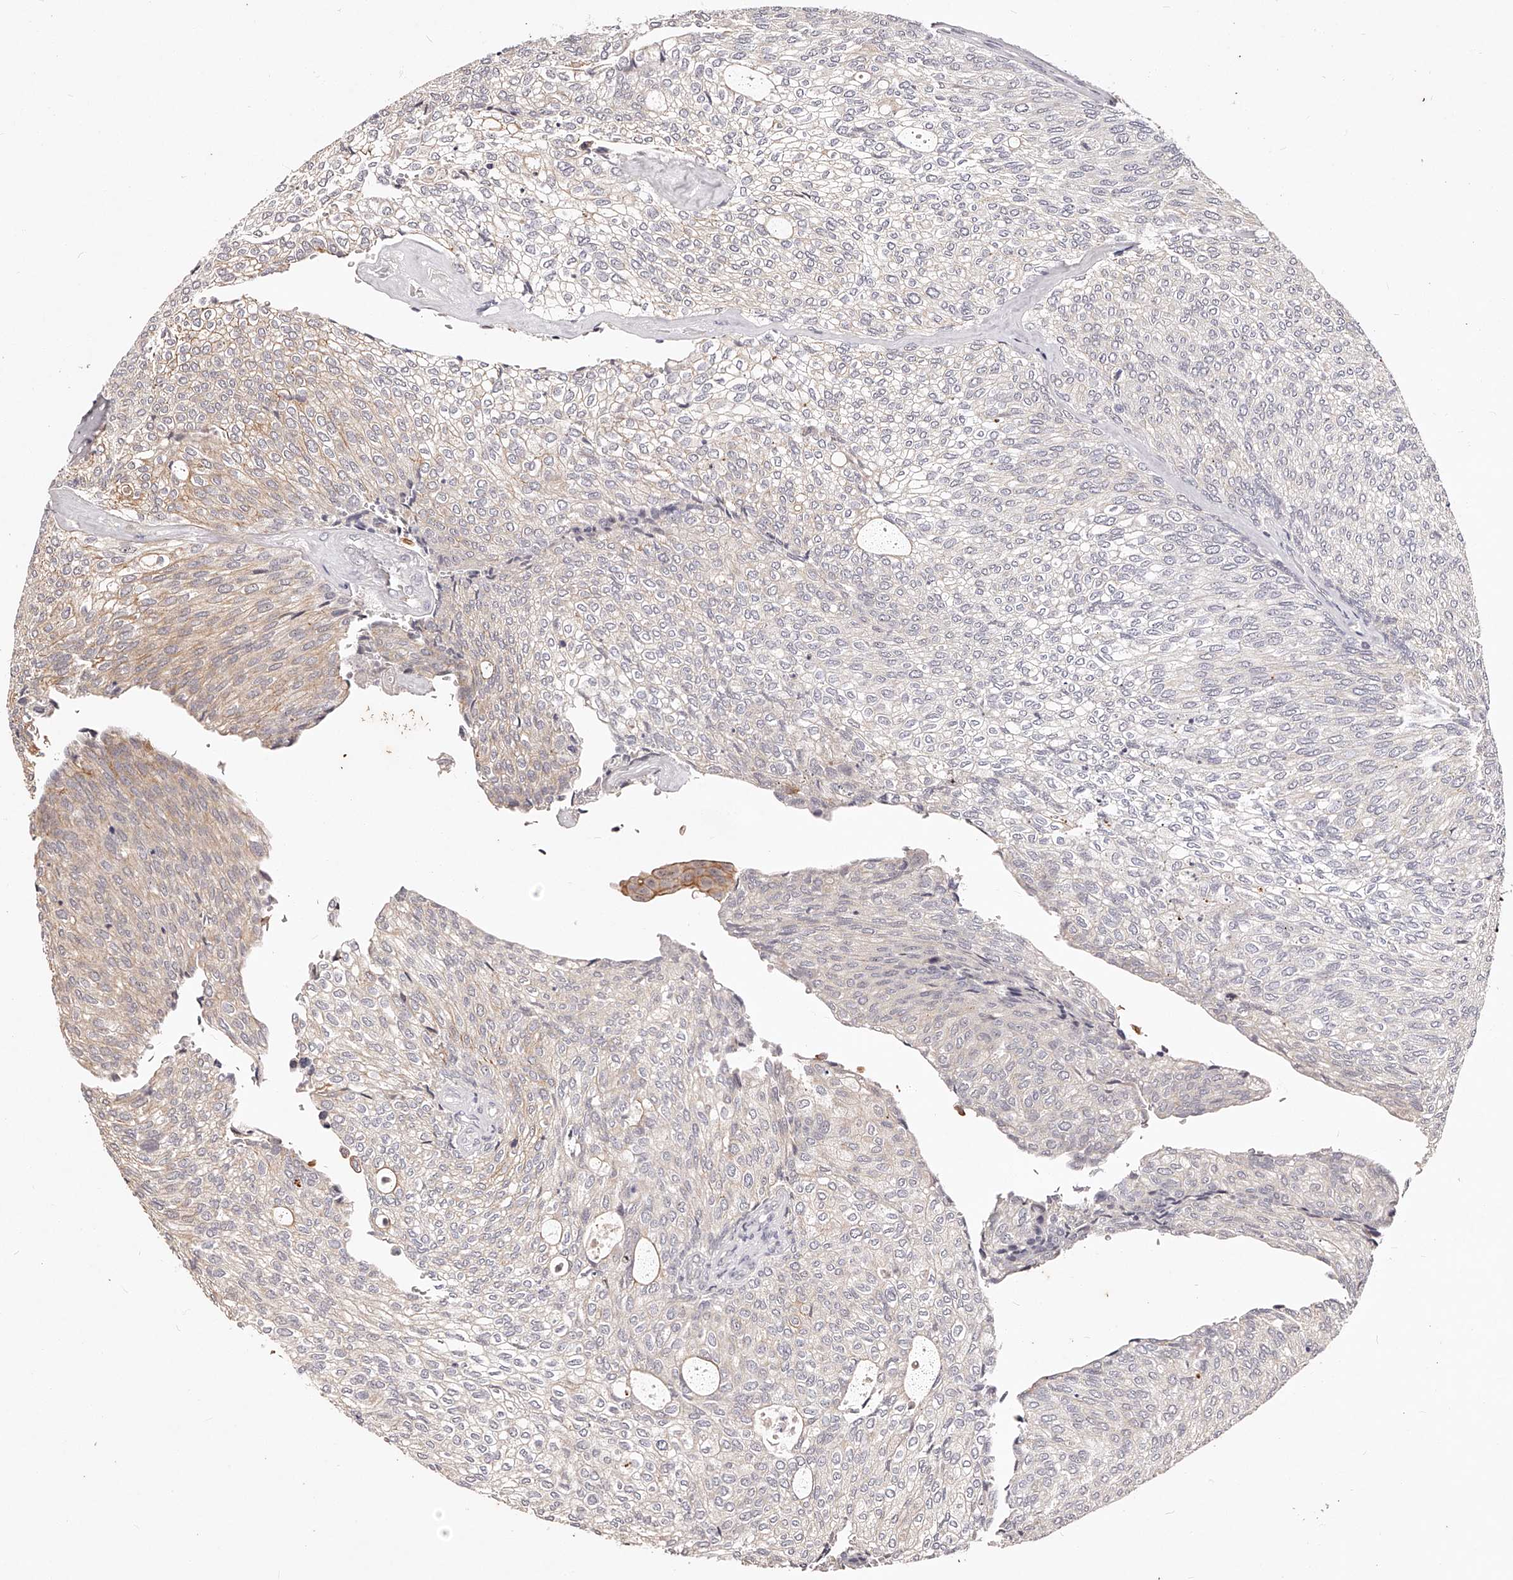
{"staining": {"intensity": "weak", "quantity": "25%-75%", "location": "cytoplasmic/membranous"}, "tissue": "urothelial cancer", "cell_type": "Tumor cells", "image_type": "cancer", "snomed": [{"axis": "morphology", "description": "Urothelial carcinoma, Low grade"}, {"axis": "topography", "description": "Urinary bladder"}], "caption": "Protein analysis of low-grade urothelial carcinoma tissue demonstrates weak cytoplasmic/membranous positivity in about 25%-75% of tumor cells.", "gene": "PHACTR1", "patient": {"sex": "female", "age": 79}}